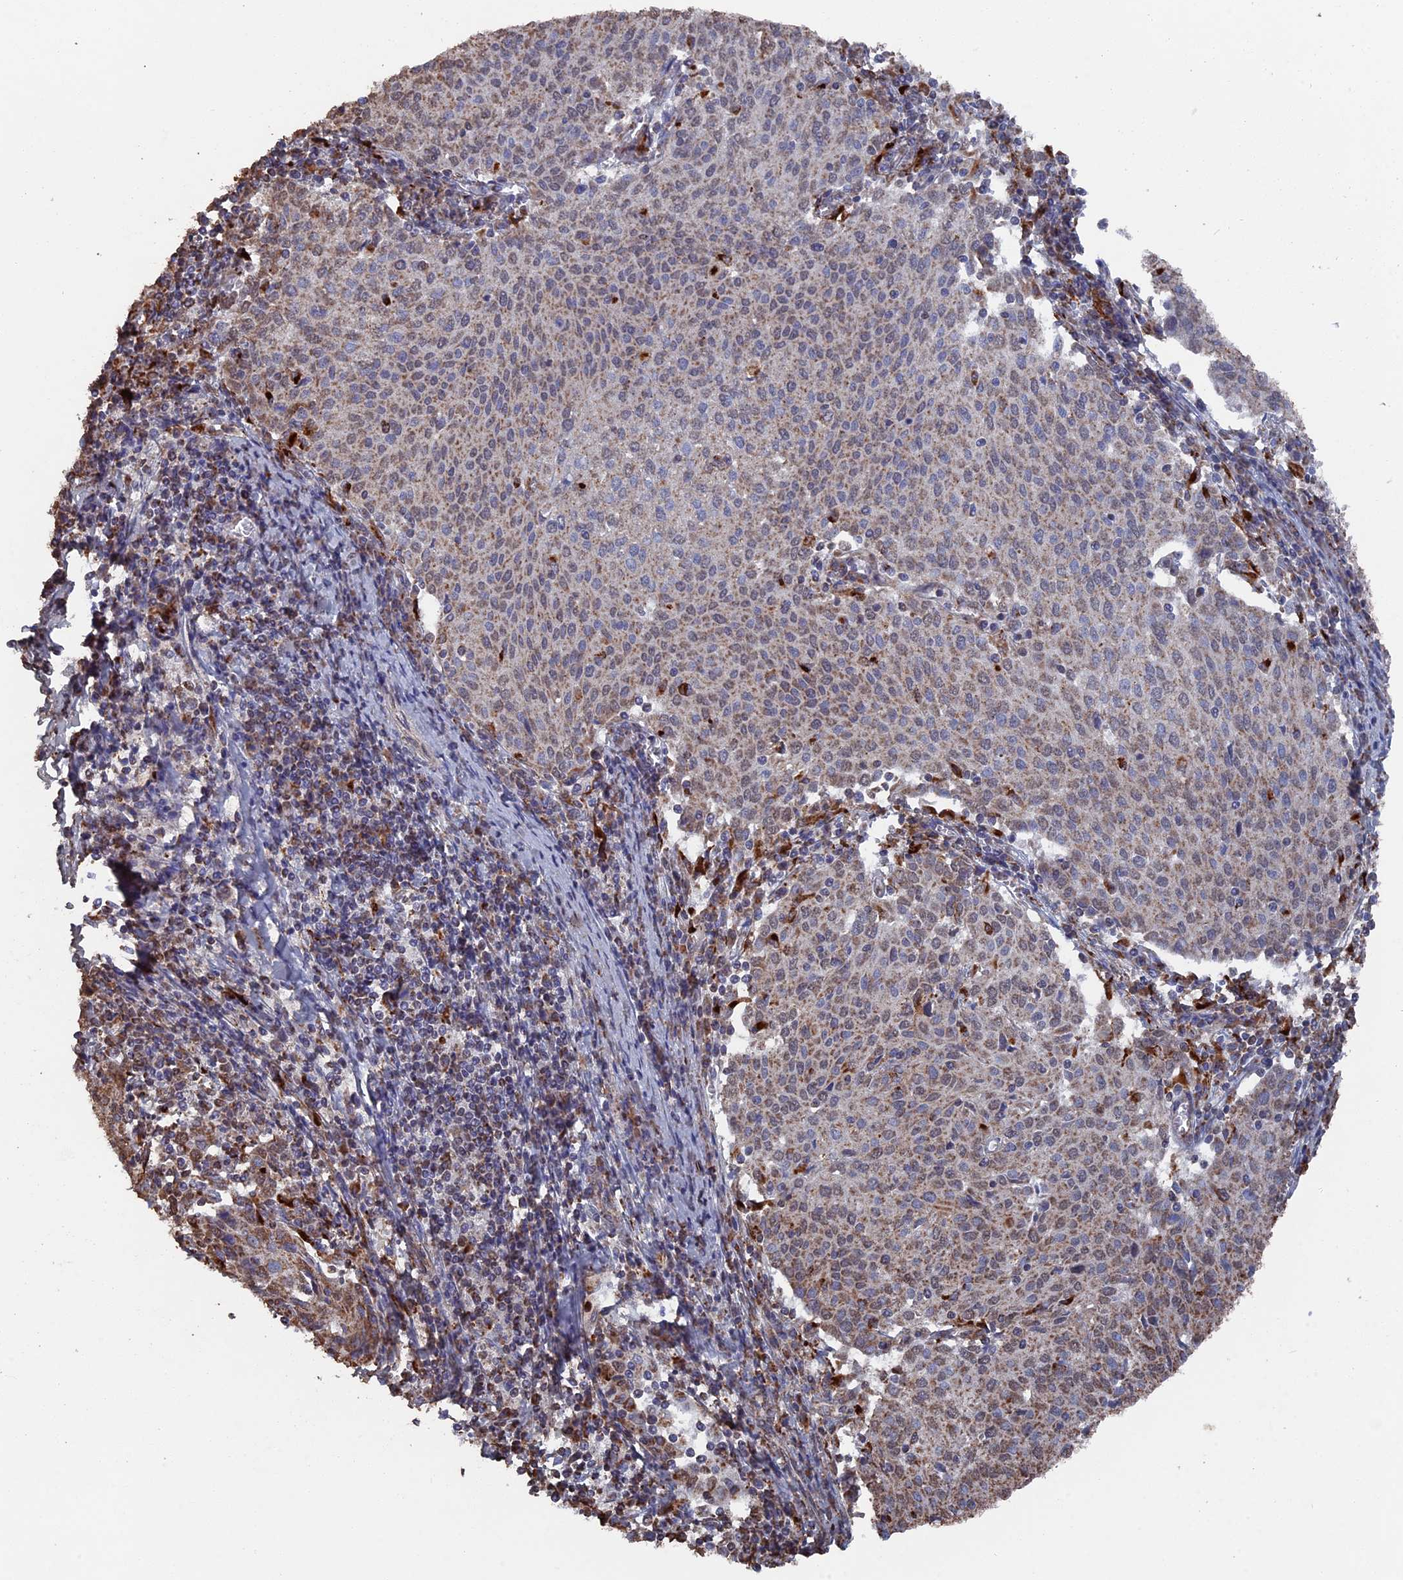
{"staining": {"intensity": "moderate", "quantity": "<25%", "location": "cytoplasmic/membranous,nuclear"}, "tissue": "cervical cancer", "cell_type": "Tumor cells", "image_type": "cancer", "snomed": [{"axis": "morphology", "description": "Squamous cell carcinoma, NOS"}, {"axis": "topography", "description": "Cervix"}], "caption": "Immunohistochemistry (IHC) staining of cervical squamous cell carcinoma, which demonstrates low levels of moderate cytoplasmic/membranous and nuclear expression in about <25% of tumor cells indicating moderate cytoplasmic/membranous and nuclear protein staining. The staining was performed using DAB (3,3'-diaminobenzidine) (brown) for protein detection and nuclei were counterstained in hematoxylin (blue).", "gene": "SMG9", "patient": {"sex": "female", "age": 46}}